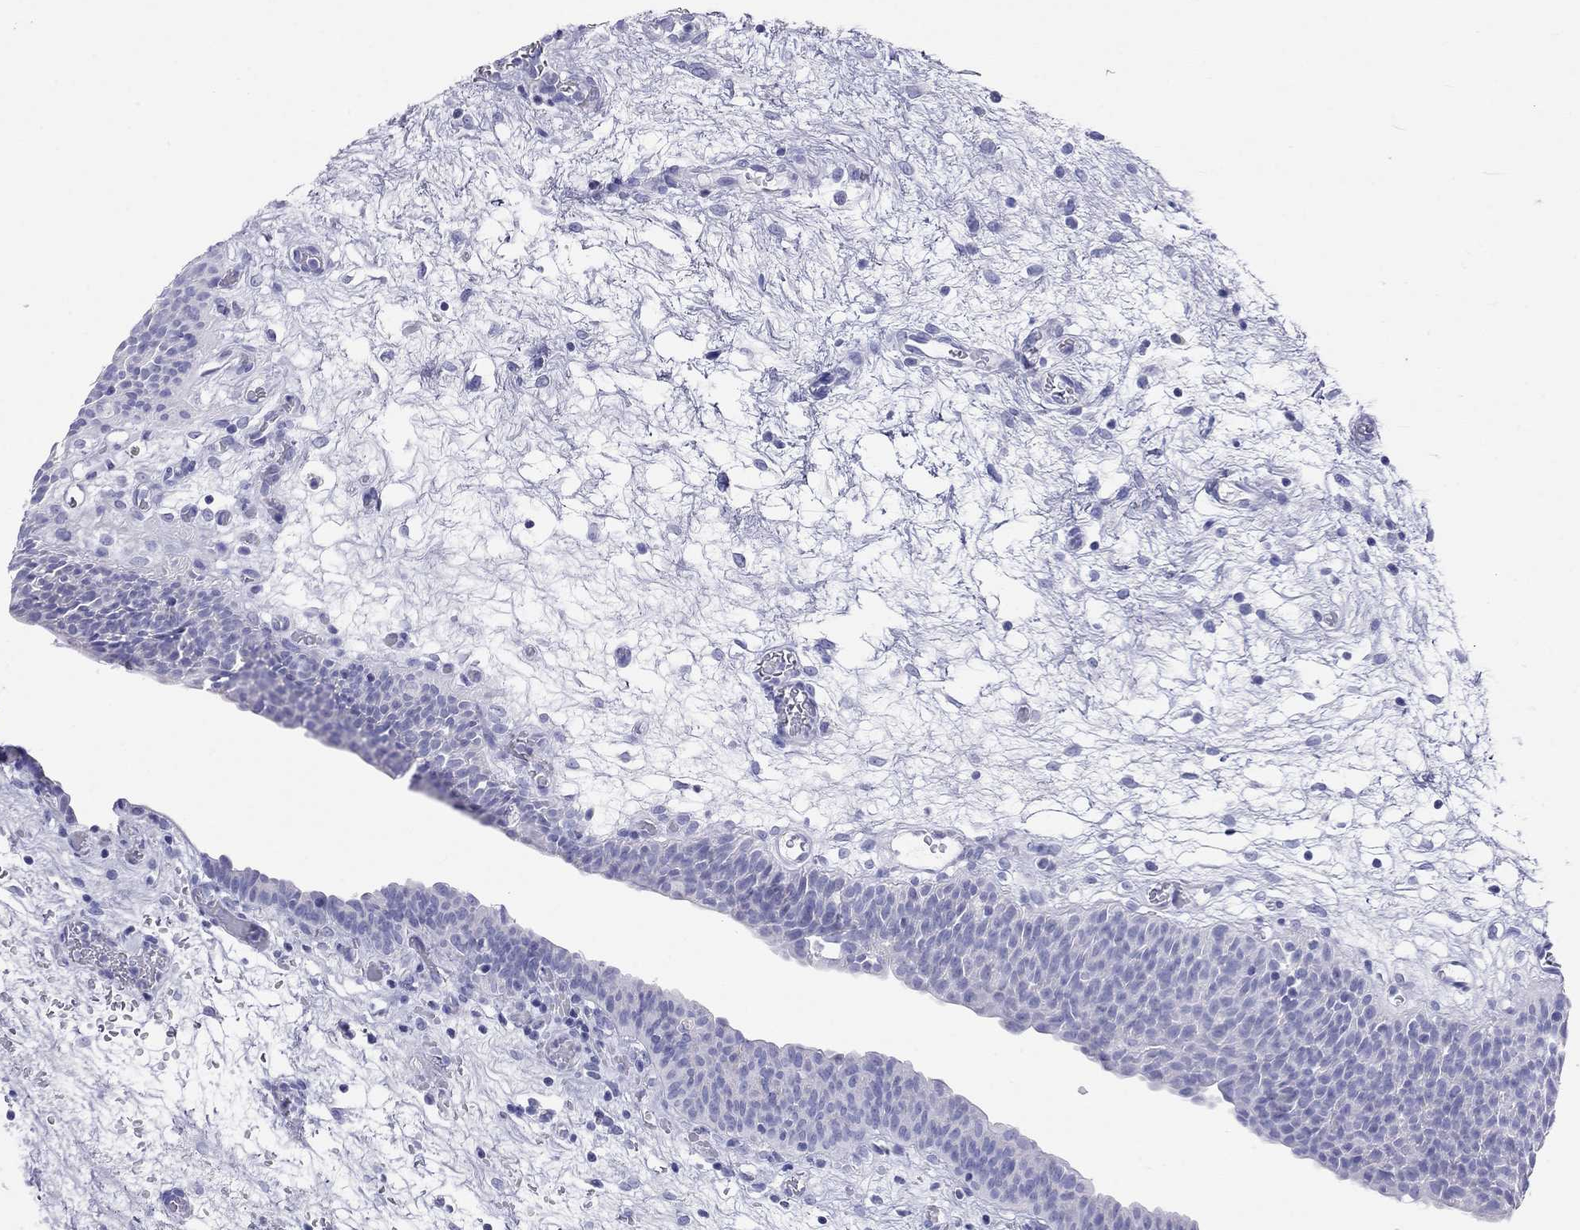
{"staining": {"intensity": "negative", "quantity": "none", "location": "none"}, "tissue": "urinary bladder", "cell_type": "Urothelial cells", "image_type": "normal", "snomed": [{"axis": "morphology", "description": "Normal tissue, NOS"}, {"axis": "topography", "description": "Urinary bladder"}], "caption": "This is an immunohistochemistry (IHC) photomicrograph of benign human urinary bladder. There is no positivity in urothelial cells.", "gene": "DPY19L2", "patient": {"sex": "male", "age": 76}}